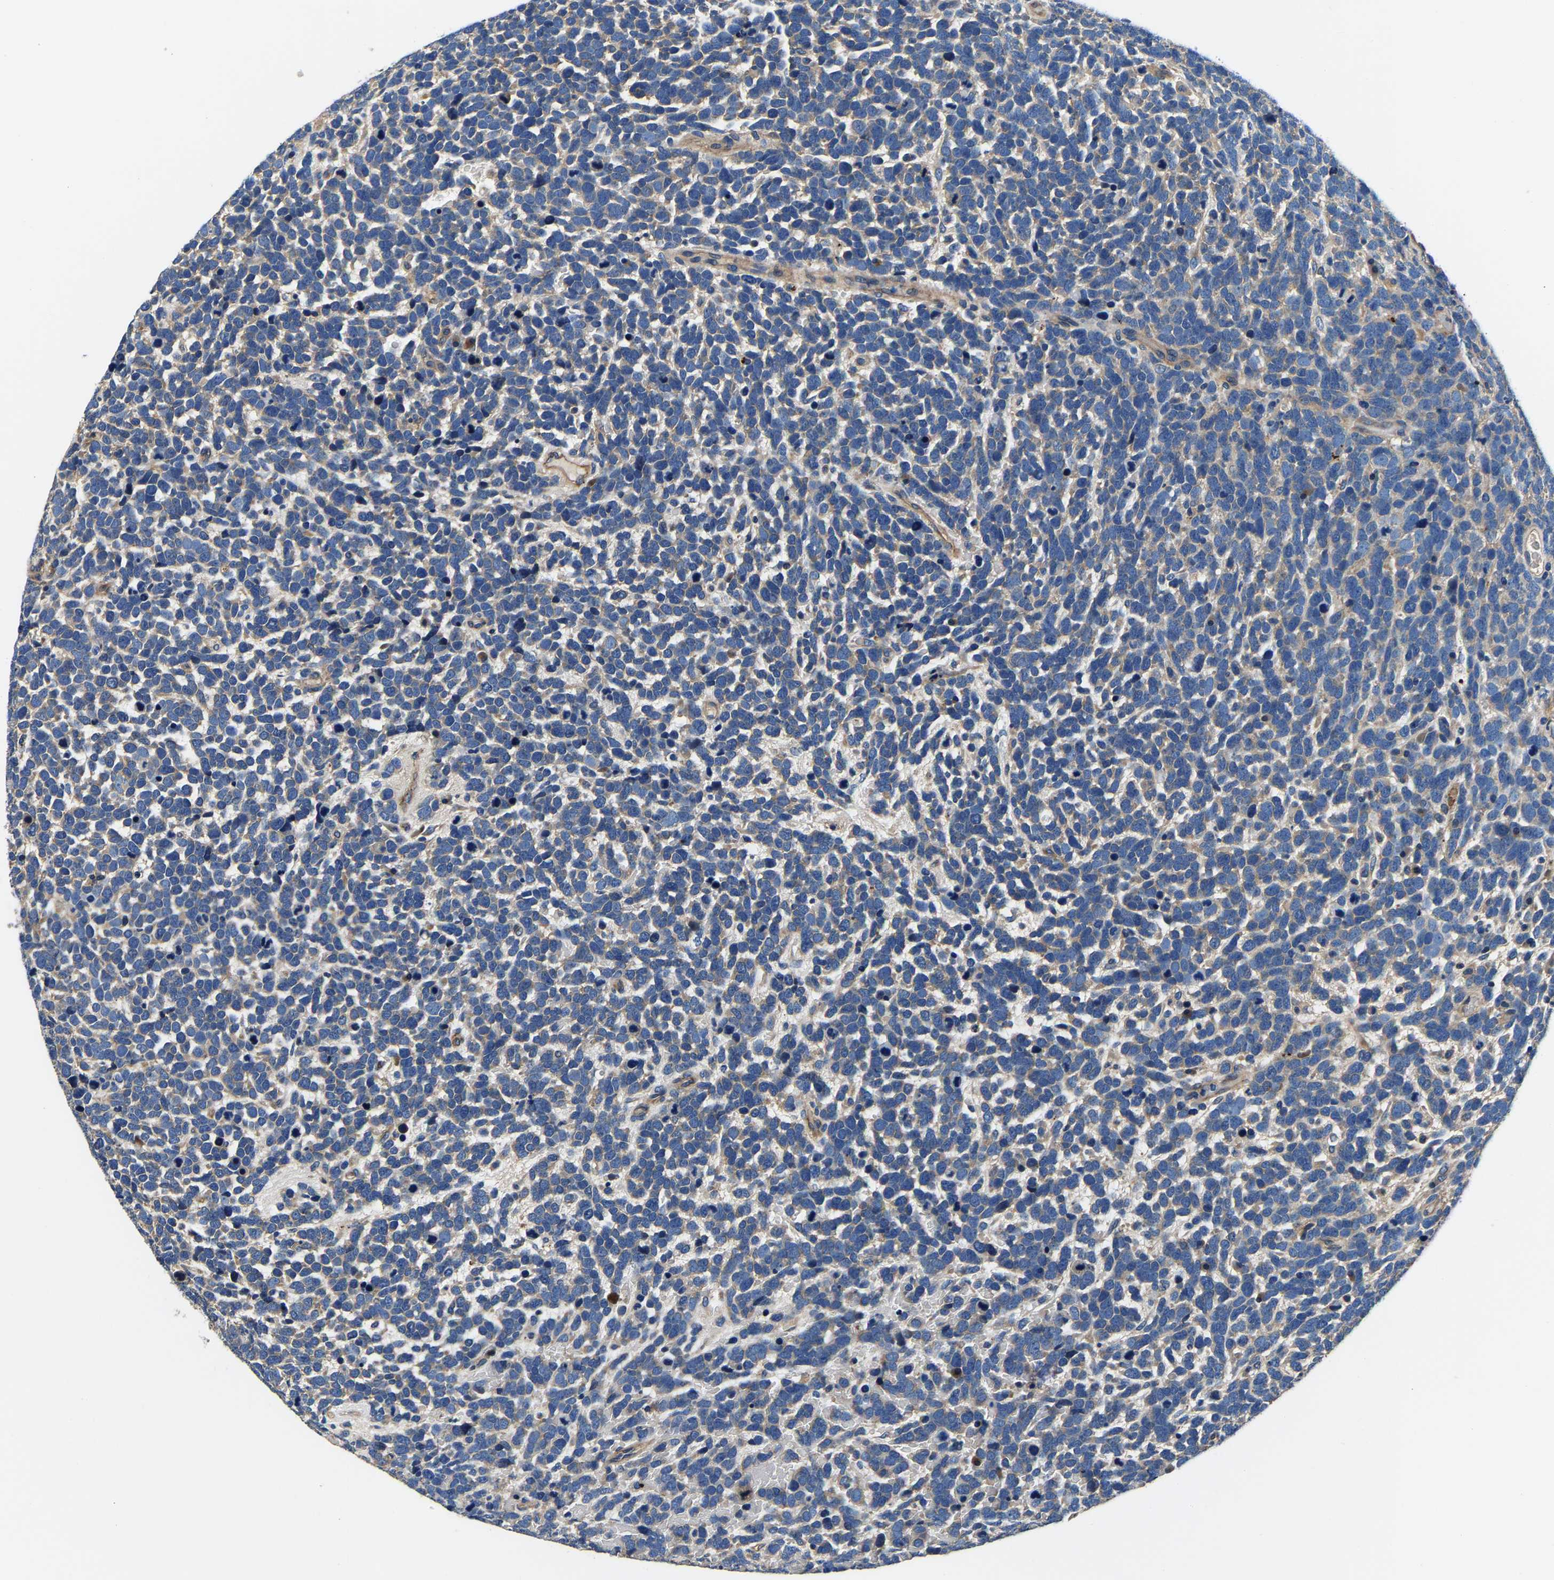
{"staining": {"intensity": "negative", "quantity": "none", "location": "none"}, "tissue": "urothelial cancer", "cell_type": "Tumor cells", "image_type": "cancer", "snomed": [{"axis": "morphology", "description": "Urothelial carcinoma, High grade"}, {"axis": "topography", "description": "Urinary bladder"}], "caption": "A photomicrograph of human urothelial cancer is negative for staining in tumor cells.", "gene": "SH3GLB1", "patient": {"sex": "female", "age": 82}}